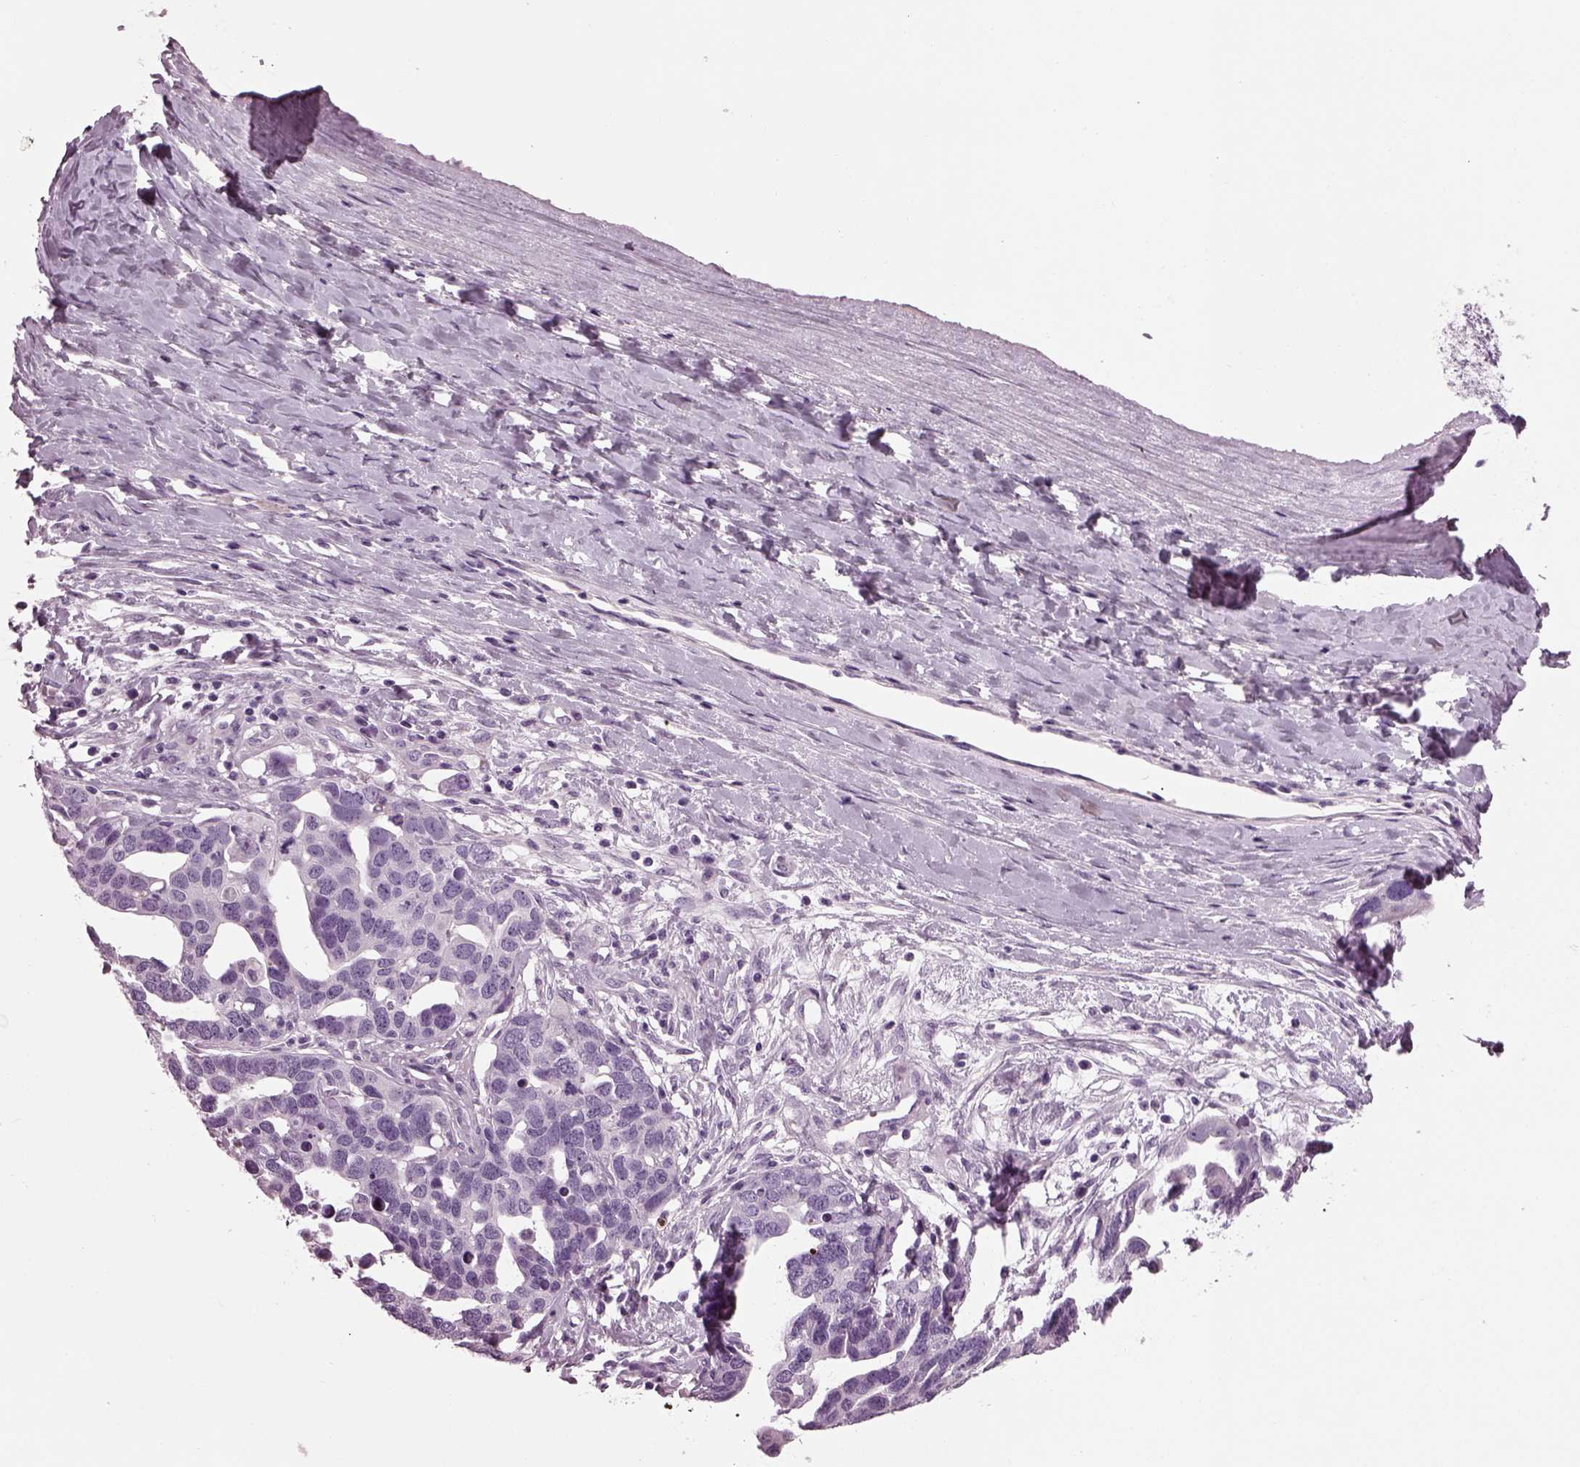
{"staining": {"intensity": "negative", "quantity": "none", "location": "none"}, "tissue": "ovarian cancer", "cell_type": "Tumor cells", "image_type": "cancer", "snomed": [{"axis": "morphology", "description": "Cystadenocarcinoma, serous, NOS"}, {"axis": "topography", "description": "Ovary"}], "caption": "Immunohistochemistry (IHC) of ovarian serous cystadenocarcinoma displays no positivity in tumor cells. The staining was performed using DAB to visualize the protein expression in brown, while the nuclei were stained in blue with hematoxylin (Magnification: 20x).", "gene": "DPYSL5", "patient": {"sex": "female", "age": 54}}